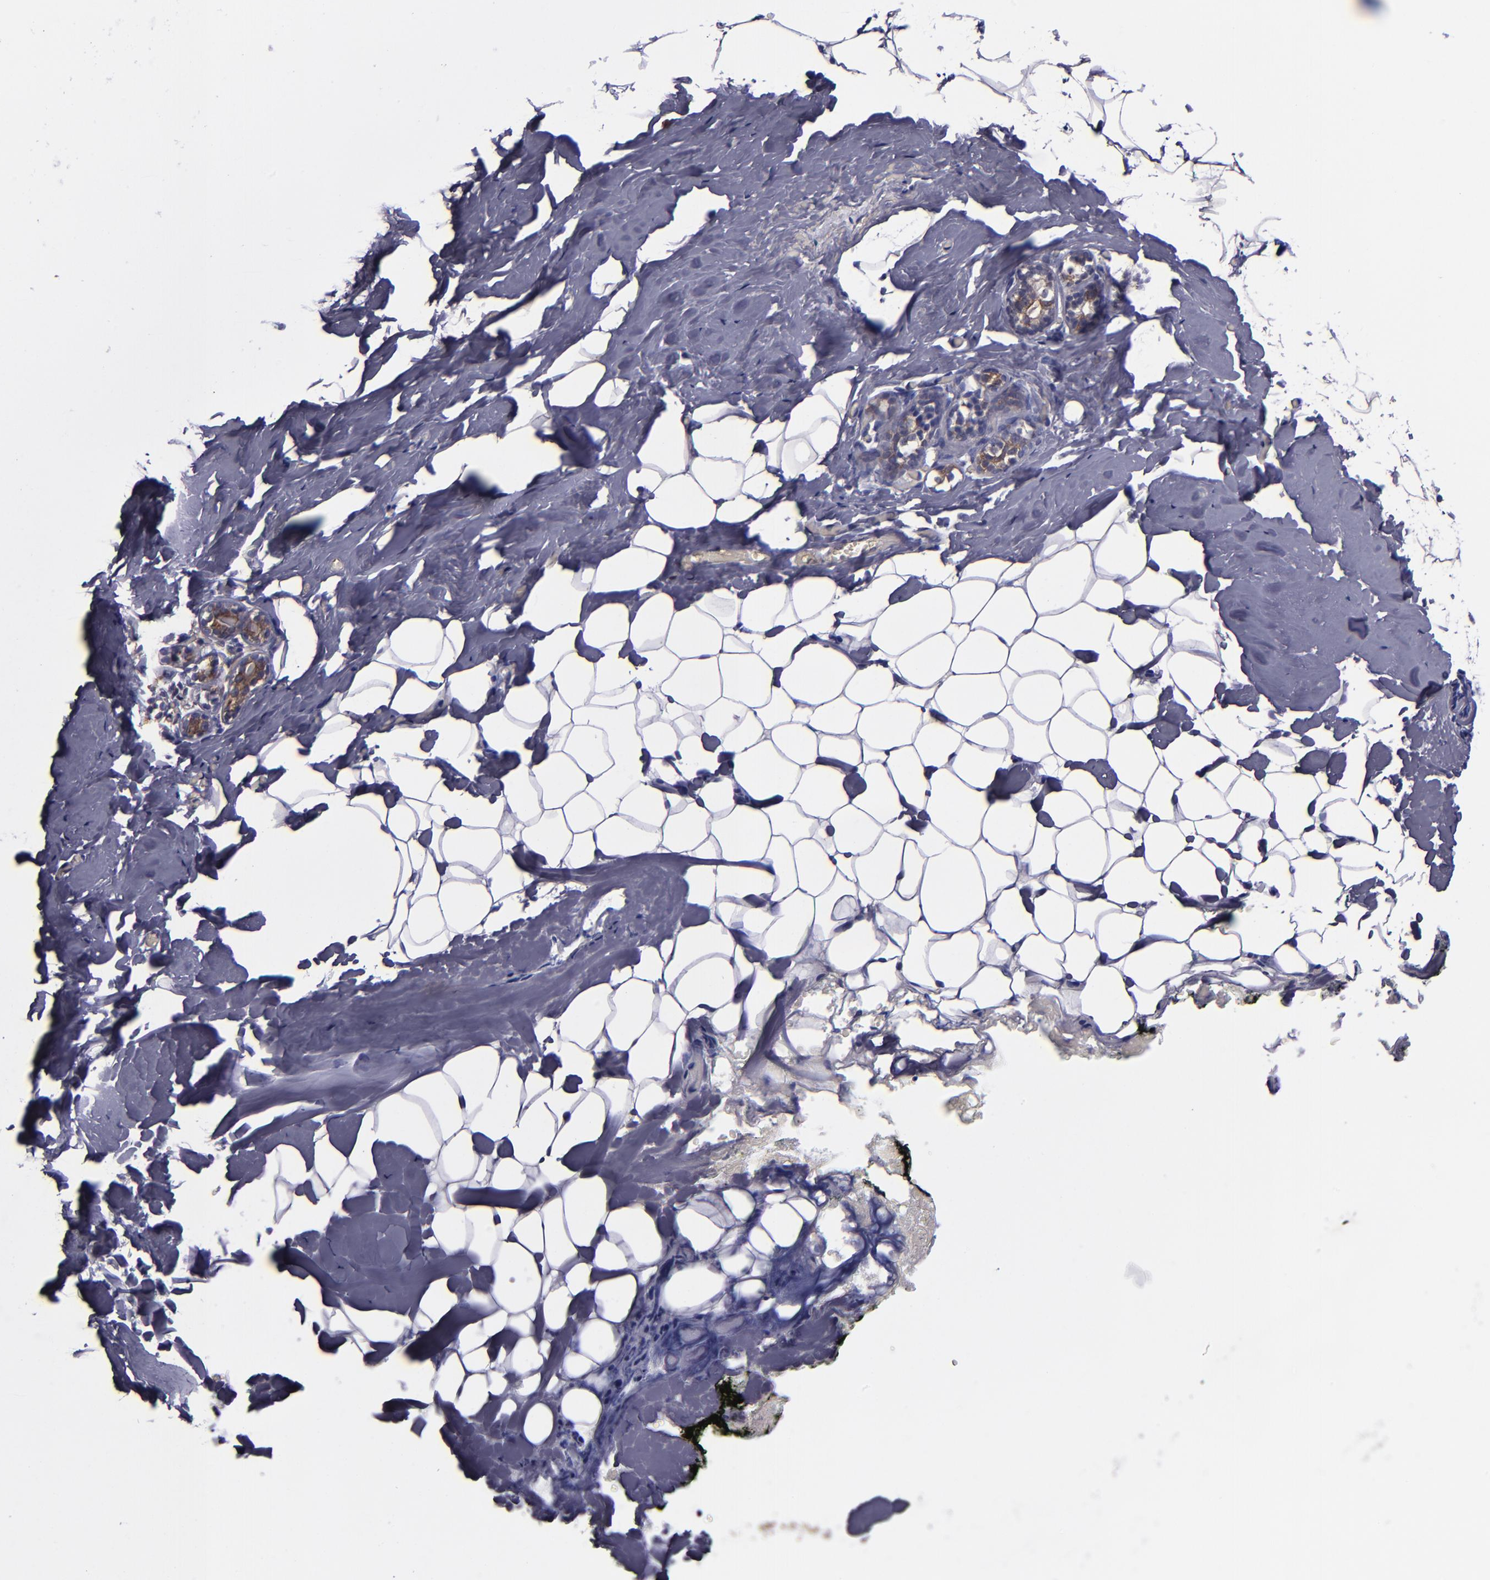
{"staining": {"intensity": "negative", "quantity": "none", "location": "none"}, "tissue": "breast", "cell_type": "Adipocytes", "image_type": "normal", "snomed": [{"axis": "morphology", "description": "Normal tissue, NOS"}, {"axis": "topography", "description": "Breast"}, {"axis": "topography", "description": "Soft tissue"}], "caption": "This is a histopathology image of immunohistochemistry staining of unremarkable breast, which shows no positivity in adipocytes.", "gene": "CARS1", "patient": {"sex": "female", "age": 75}}